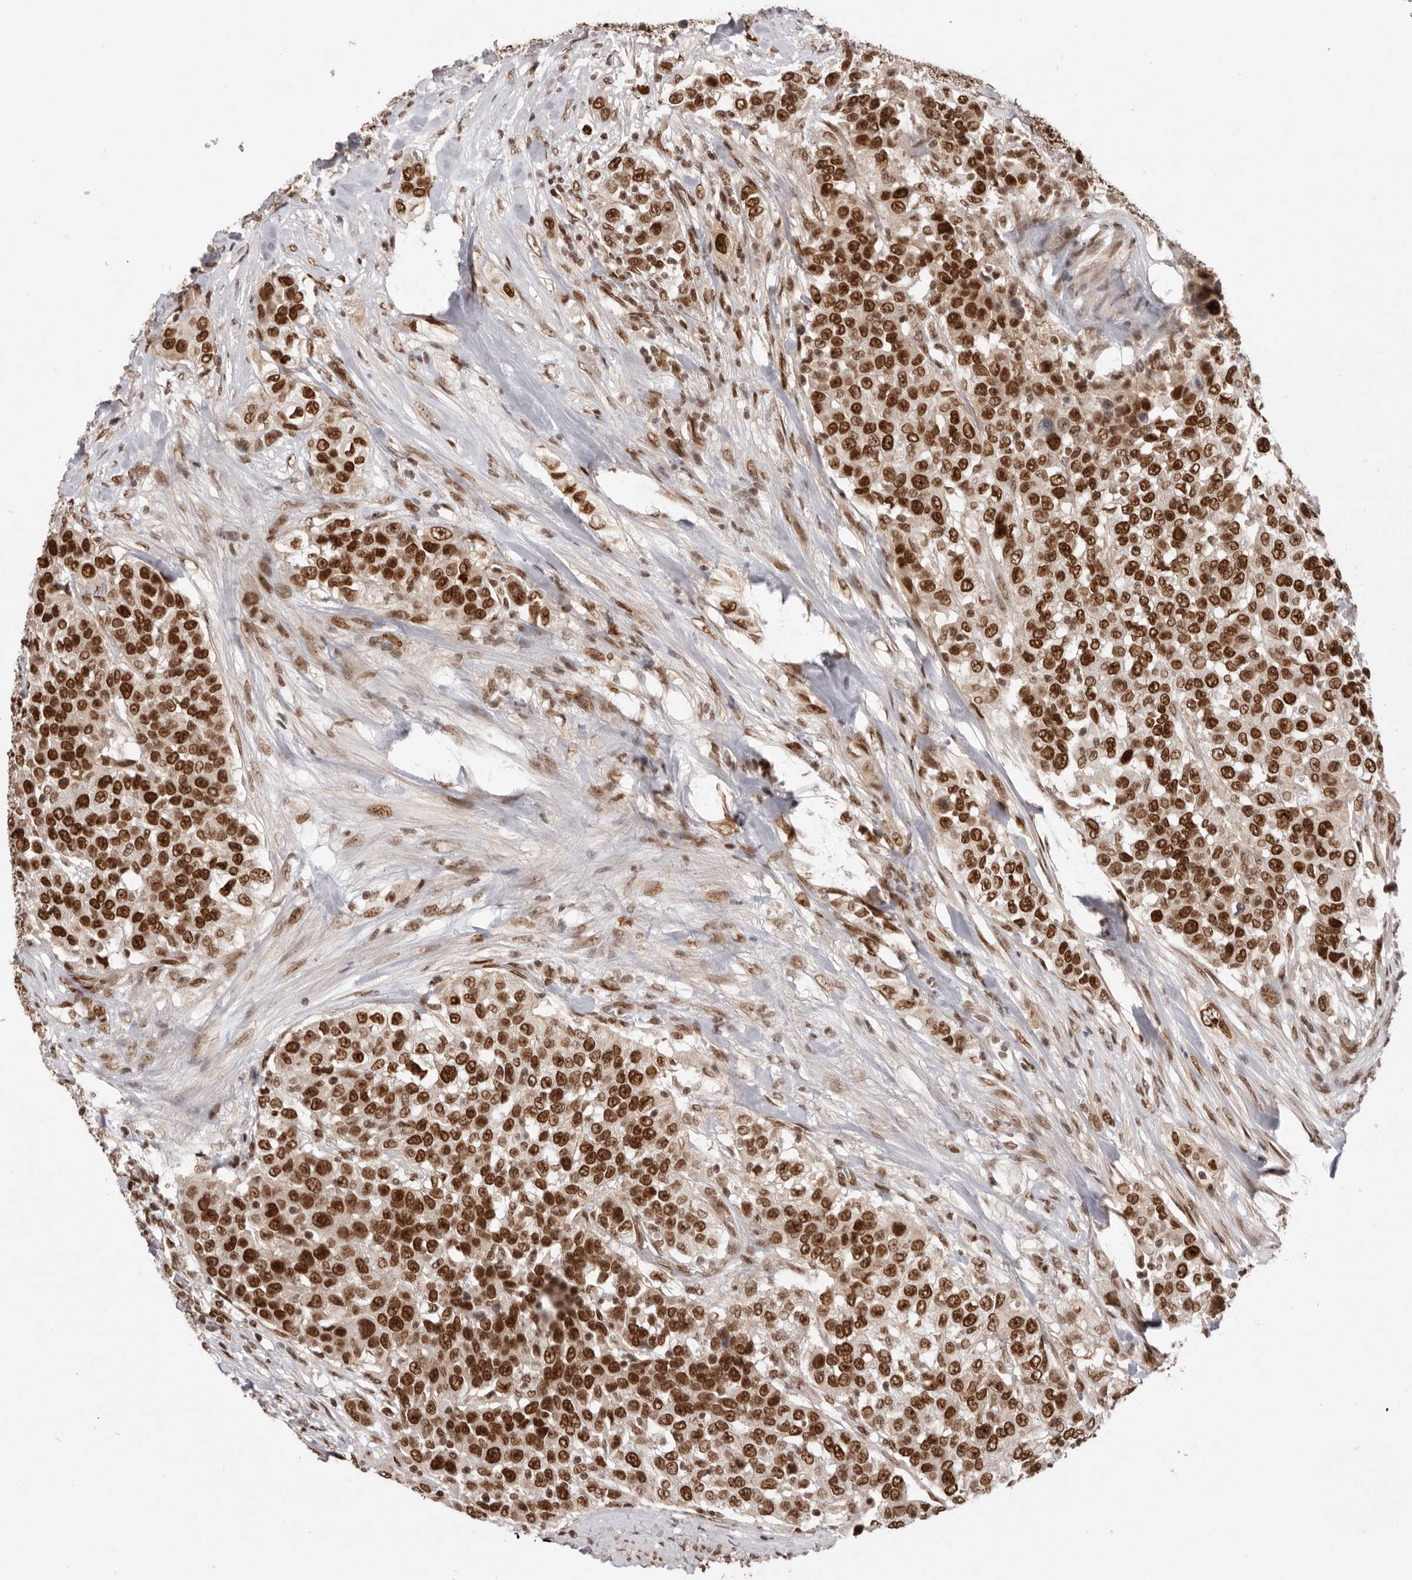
{"staining": {"intensity": "strong", "quantity": ">75%", "location": "nuclear"}, "tissue": "urothelial cancer", "cell_type": "Tumor cells", "image_type": "cancer", "snomed": [{"axis": "morphology", "description": "Urothelial carcinoma, High grade"}, {"axis": "topography", "description": "Urinary bladder"}], "caption": "High-power microscopy captured an immunohistochemistry (IHC) micrograph of urothelial cancer, revealing strong nuclear expression in about >75% of tumor cells.", "gene": "CHTOP", "patient": {"sex": "female", "age": 80}}